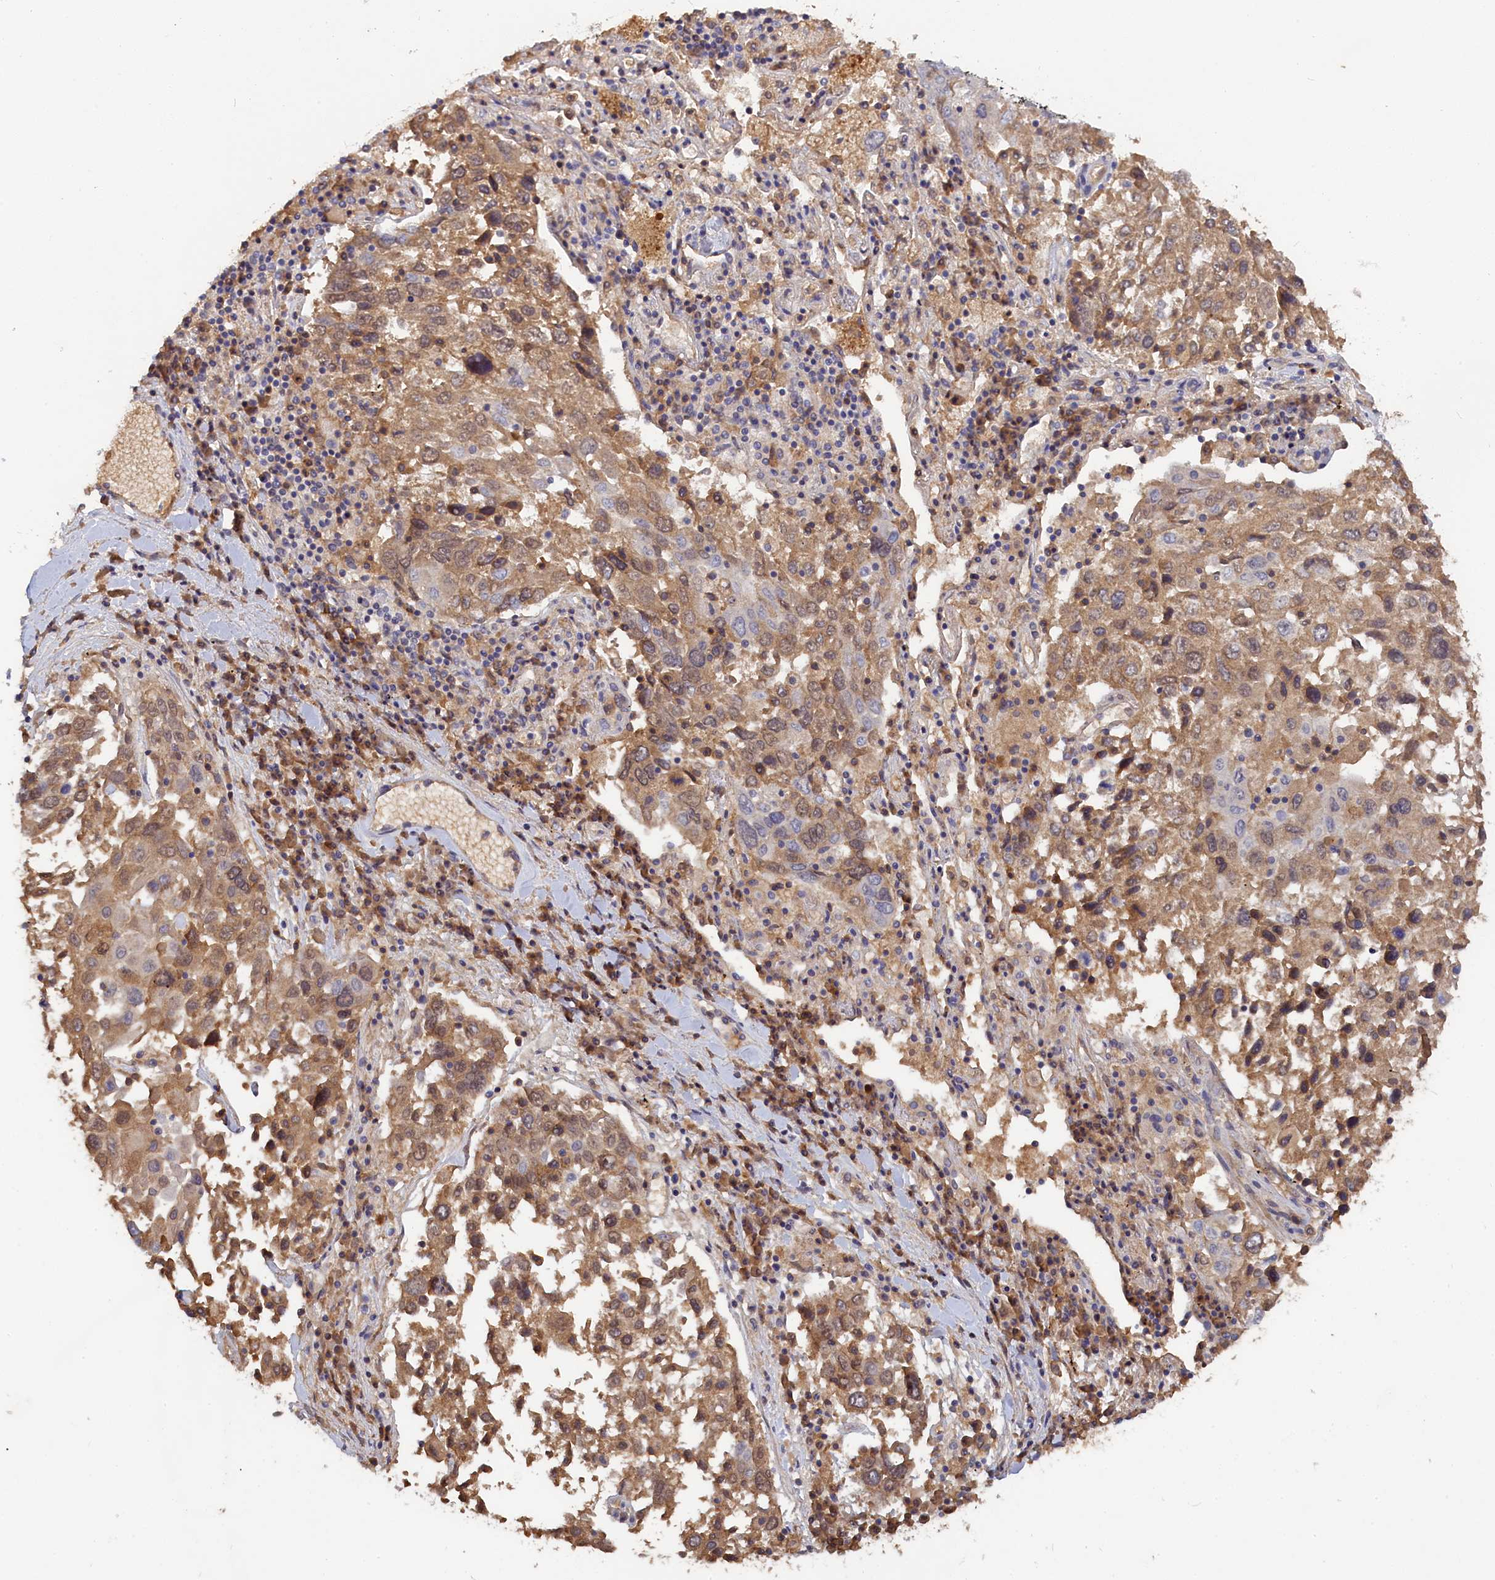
{"staining": {"intensity": "moderate", "quantity": ">75%", "location": "cytoplasmic/membranous"}, "tissue": "lung cancer", "cell_type": "Tumor cells", "image_type": "cancer", "snomed": [{"axis": "morphology", "description": "Squamous cell carcinoma, NOS"}, {"axis": "topography", "description": "Lung"}], "caption": "This is a histology image of IHC staining of lung squamous cell carcinoma, which shows moderate expression in the cytoplasmic/membranous of tumor cells.", "gene": "CELF5", "patient": {"sex": "male", "age": 65}}